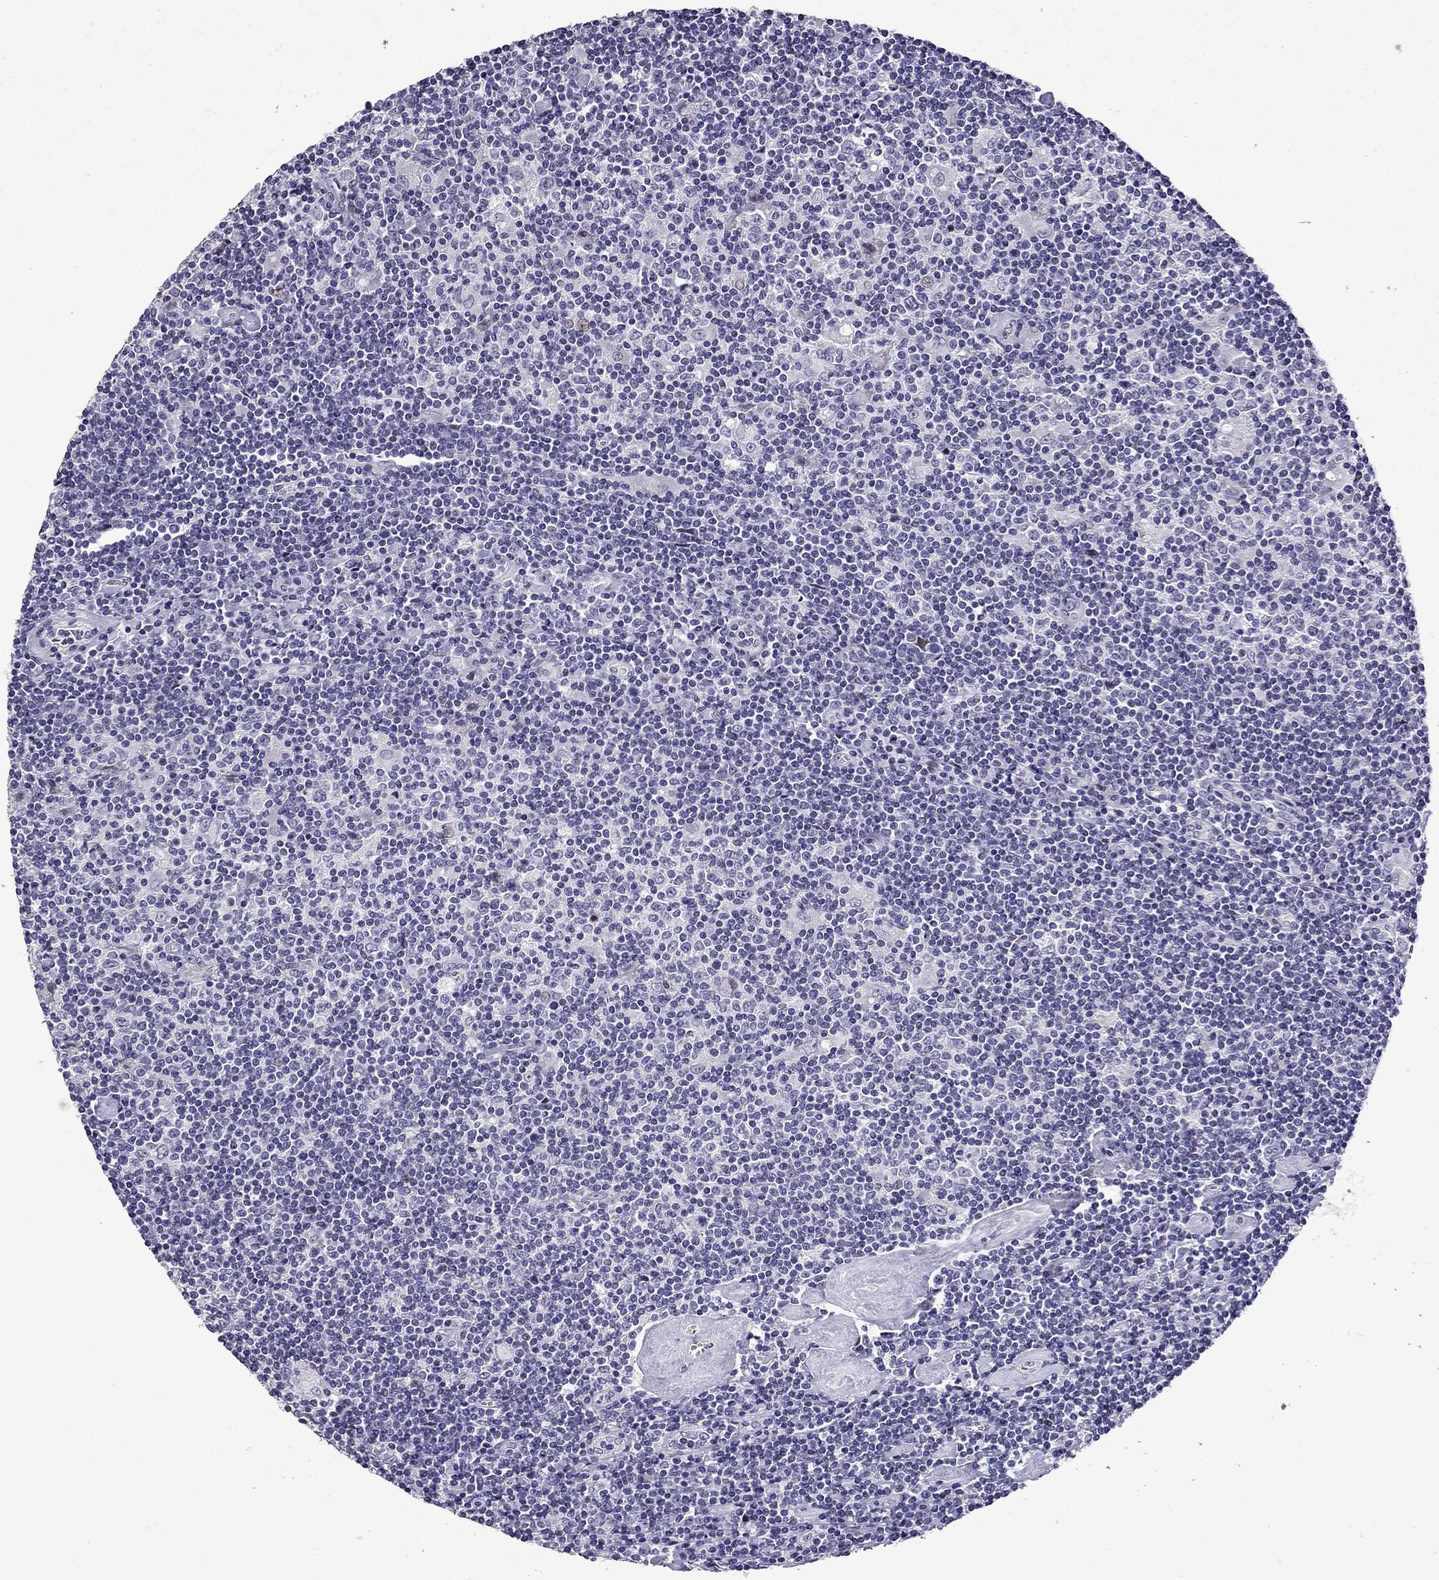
{"staining": {"intensity": "negative", "quantity": "none", "location": "none"}, "tissue": "lymphoma", "cell_type": "Tumor cells", "image_type": "cancer", "snomed": [{"axis": "morphology", "description": "Hodgkin's disease, NOS"}, {"axis": "topography", "description": "Lymph node"}], "caption": "Protein analysis of lymphoma shows no significant expression in tumor cells.", "gene": "TTN", "patient": {"sex": "male", "age": 40}}